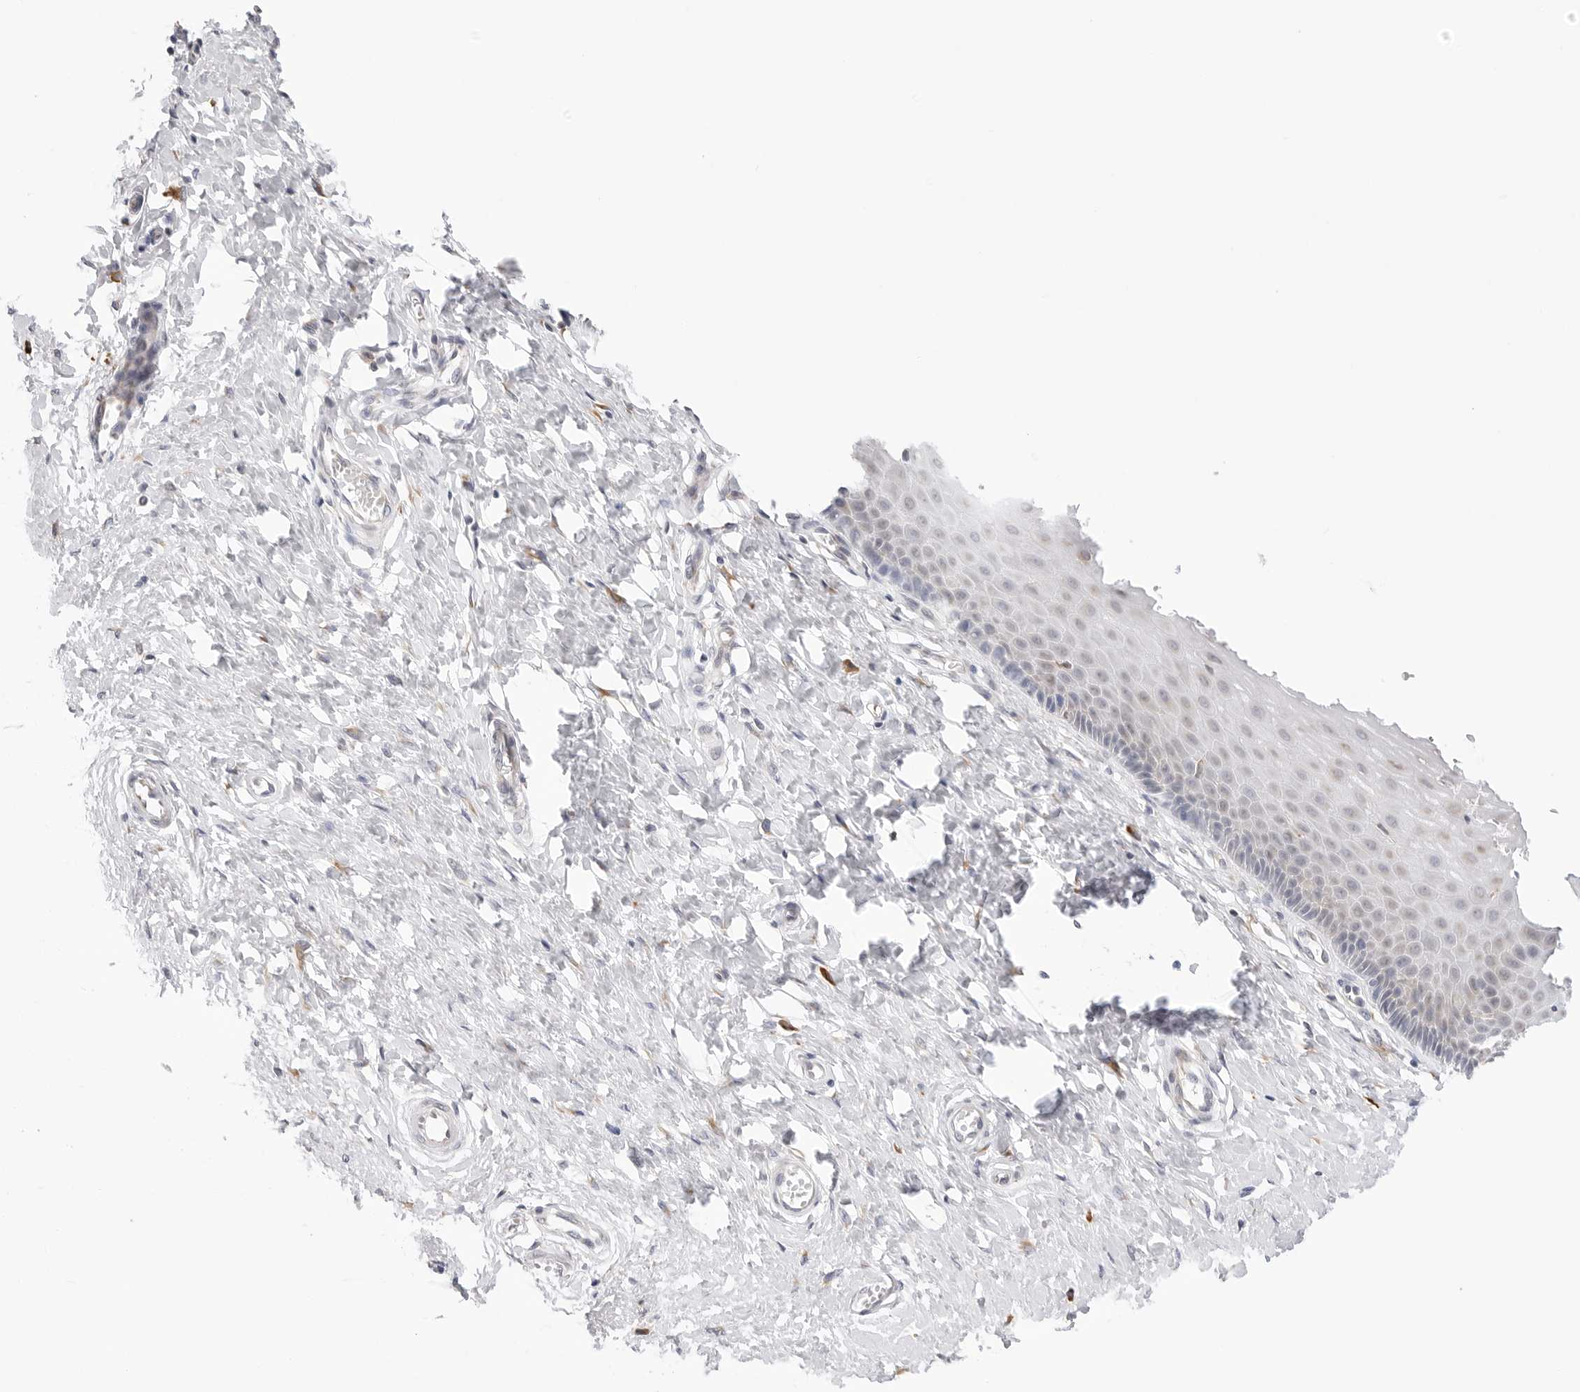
{"staining": {"intensity": "weak", "quantity": "<25%", "location": "cytoplasmic/membranous"}, "tissue": "cervix", "cell_type": "Glandular cells", "image_type": "normal", "snomed": [{"axis": "morphology", "description": "Normal tissue, NOS"}, {"axis": "topography", "description": "Cervix"}], "caption": "A micrograph of human cervix is negative for staining in glandular cells.", "gene": "RPN1", "patient": {"sex": "female", "age": 55}}